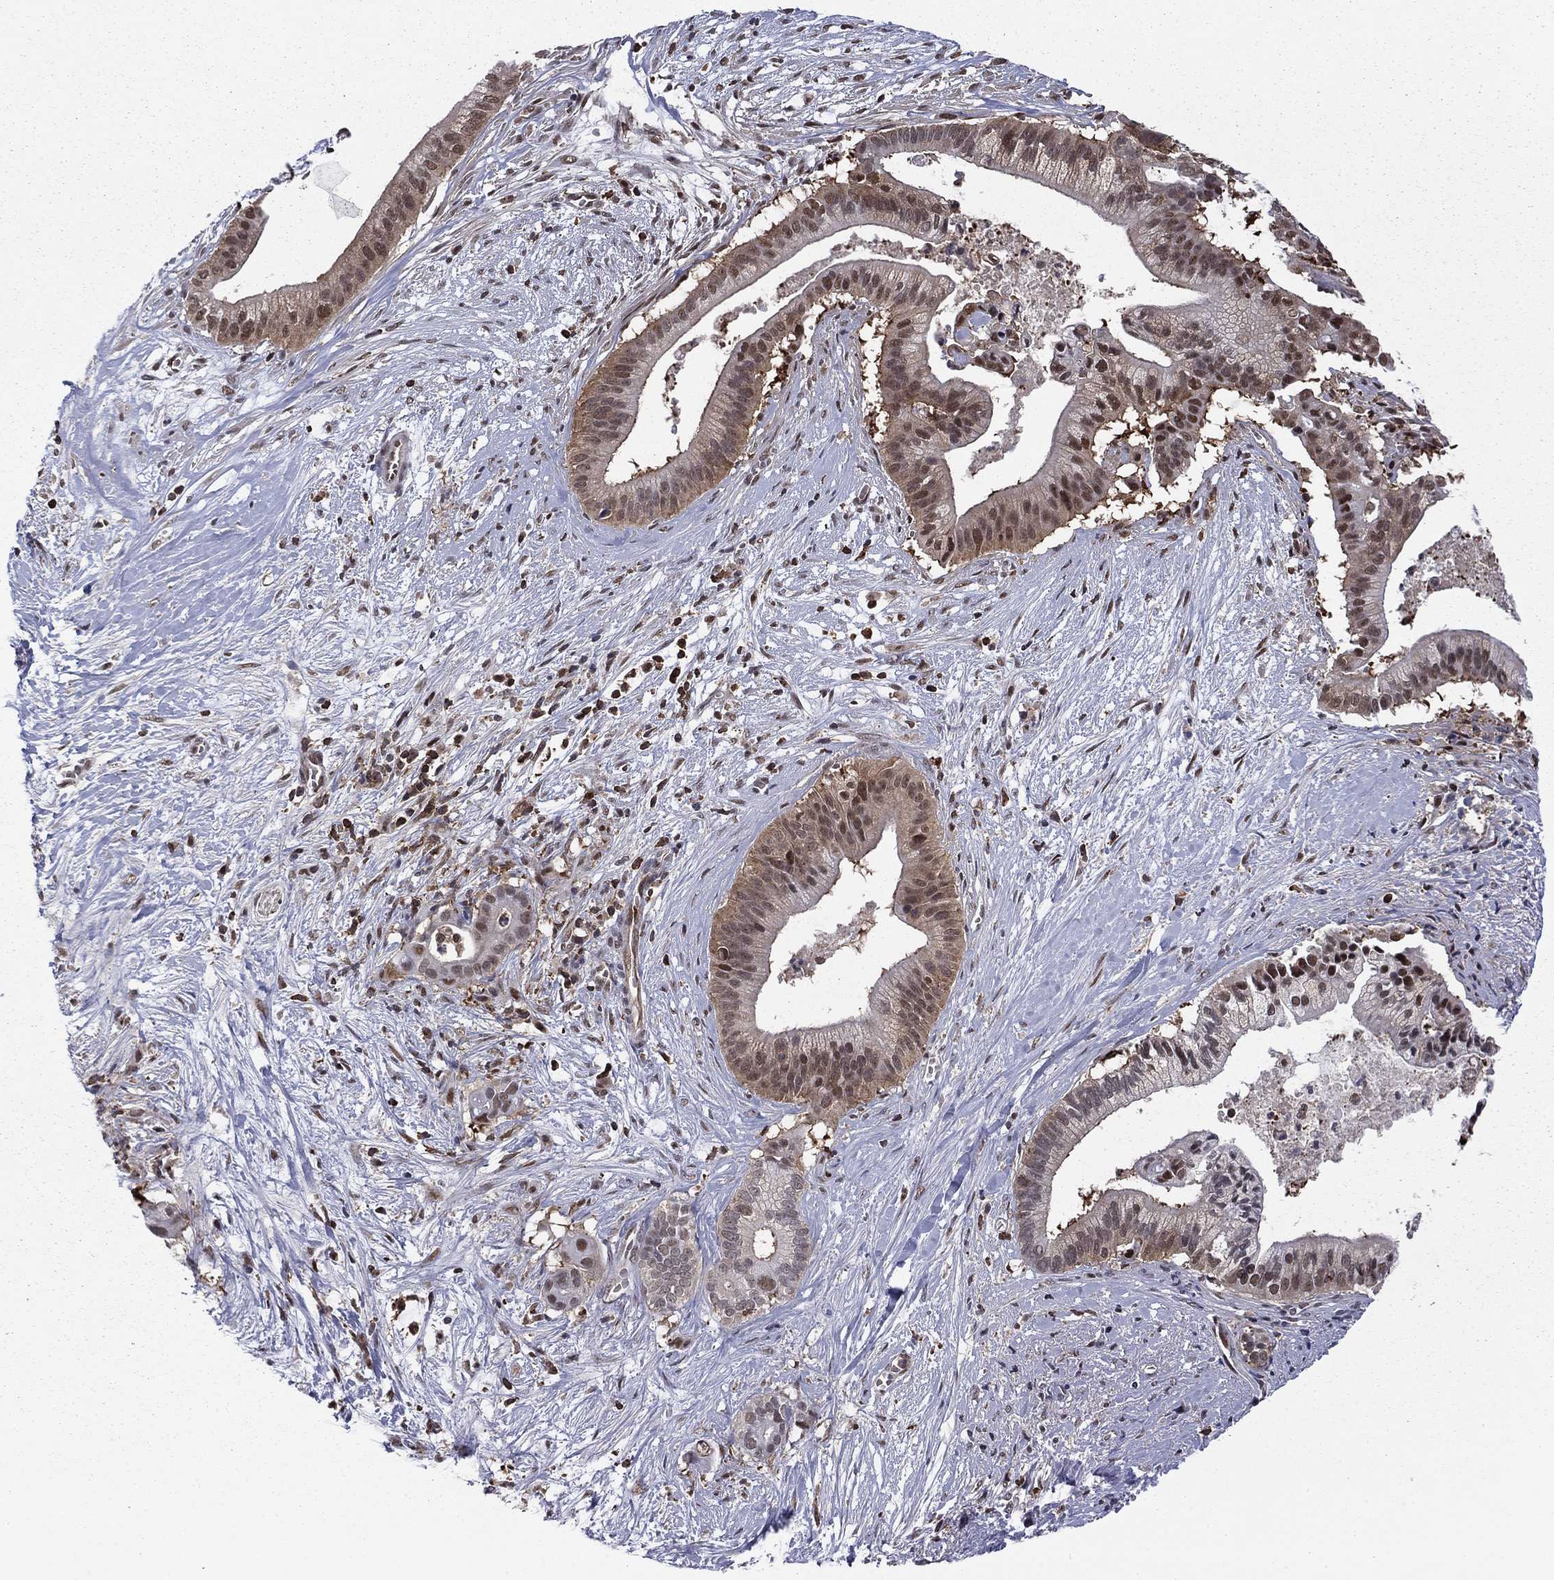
{"staining": {"intensity": "moderate", "quantity": "<25%", "location": "nuclear"}, "tissue": "pancreatic cancer", "cell_type": "Tumor cells", "image_type": "cancer", "snomed": [{"axis": "morphology", "description": "Adenocarcinoma, NOS"}, {"axis": "topography", "description": "Pancreas"}], "caption": "Immunohistochemical staining of human adenocarcinoma (pancreatic) displays low levels of moderate nuclear protein expression in about <25% of tumor cells. (Brightfield microscopy of DAB IHC at high magnification).", "gene": "PSMD2", "patient": {"sex": "male", "age": 61}}